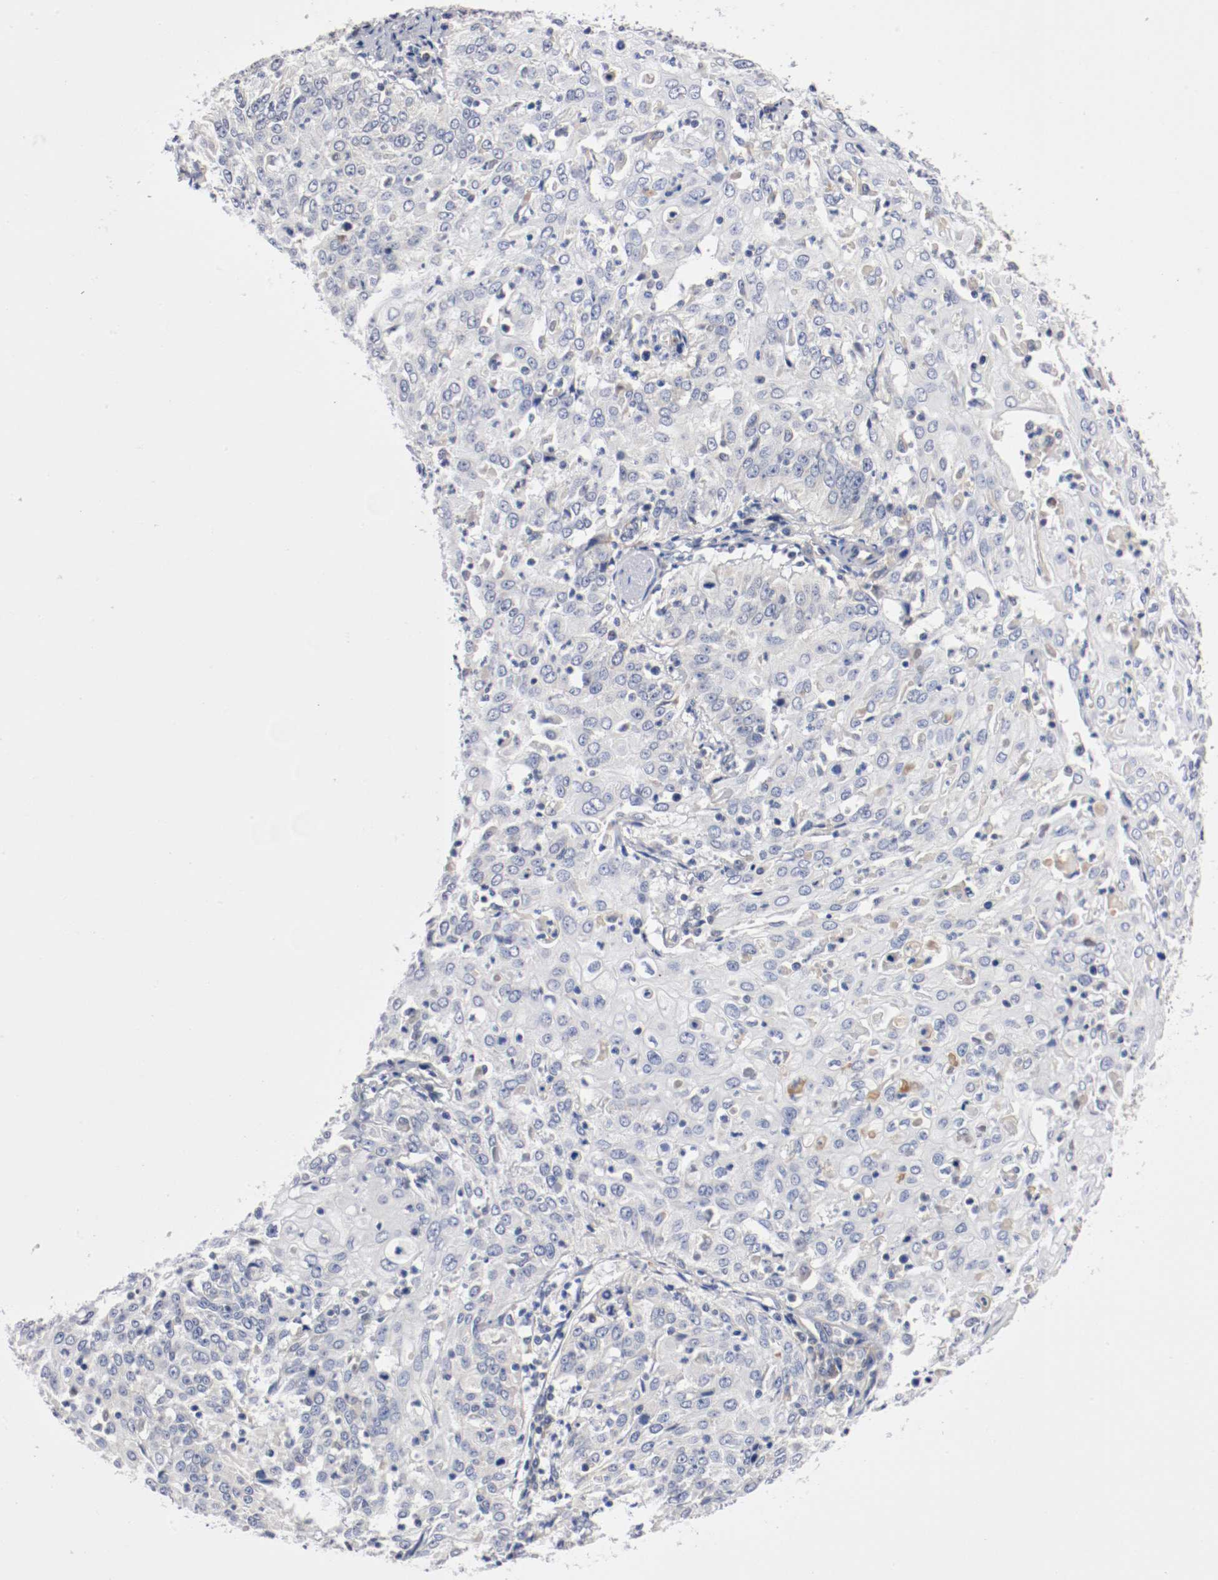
{"staining": {"intensity": "negative", "quantity": "none", "location": "none"}, "tissue": "cervical cancer", "cell_type": "Tumor cells", "image_type": "cancer", "snomed": [{"axis": "morphology", "description": "Squamous cell carcinoma, NOS"}, {"axis": "topography", "description": "Cervix"}], "caption": "Cervical cancer was stained to show a protein in brown. There is no significant expression in tumor cells. The staining was performed using DAB to visualize the protein expression in brown, while the nuclei were stained in blue with hematoxylin (Magnification: 20x).", "gene": "PCSK6", "patient": {"sex": "female", "age": 39}}